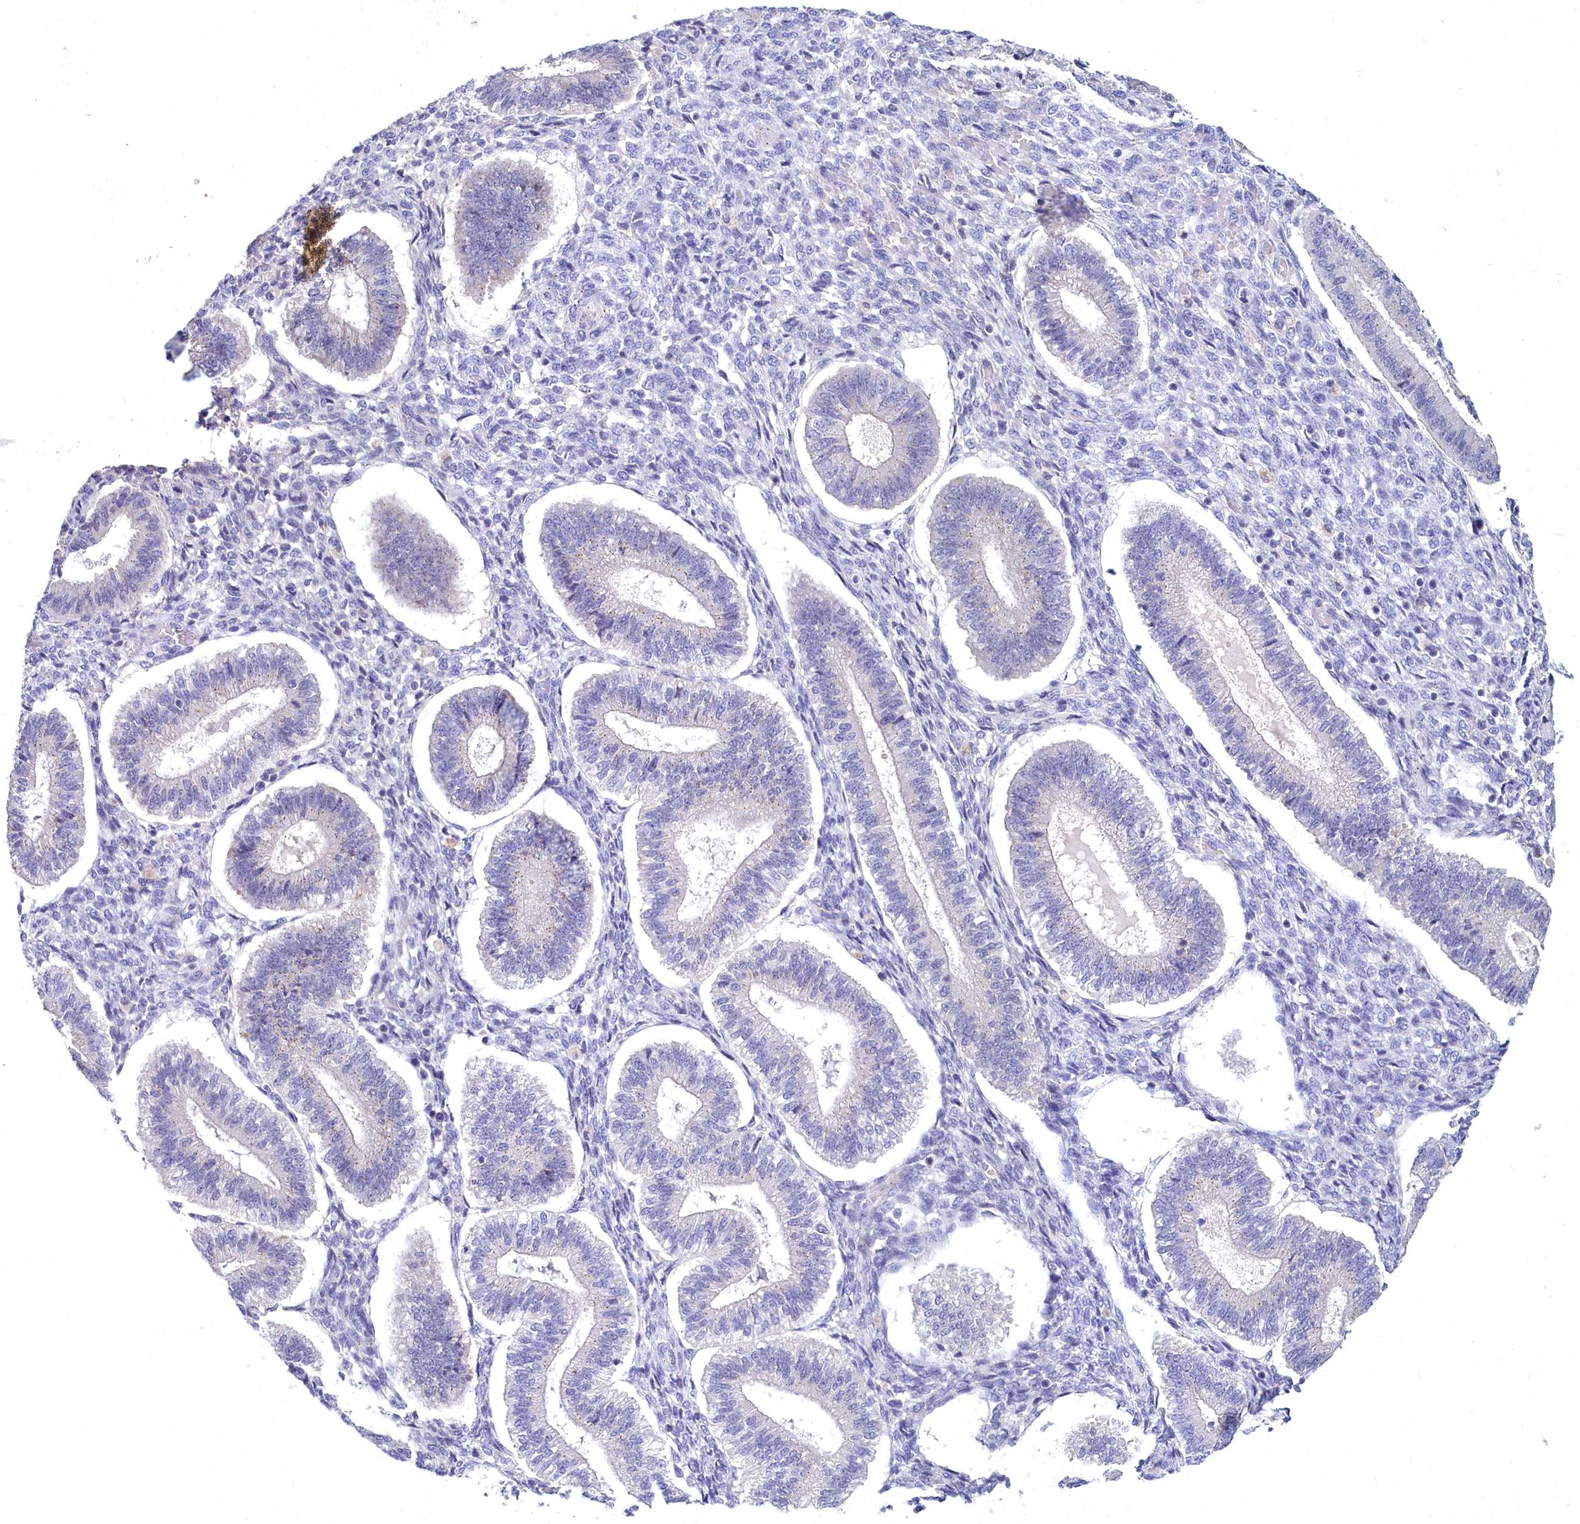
{"staining": {"intensity": "negative", "quantity": "none", "location": "none"}, "tissue": "endometrium", "cell_type": "Cells in endometrial stroma", "image_type": "normal", "snomed": [{"axis": "morphology", "description": "Normal tissue, NOS"}, {"axis": "topography", "description": "Endometrium"}], "caption": "Cells in endometrial stroma show no significant protein staining in benign endometrium. Nuclei are stained in blue.", "gene": "NOXA1", "patient": {"sex": "female", "age": 25}}